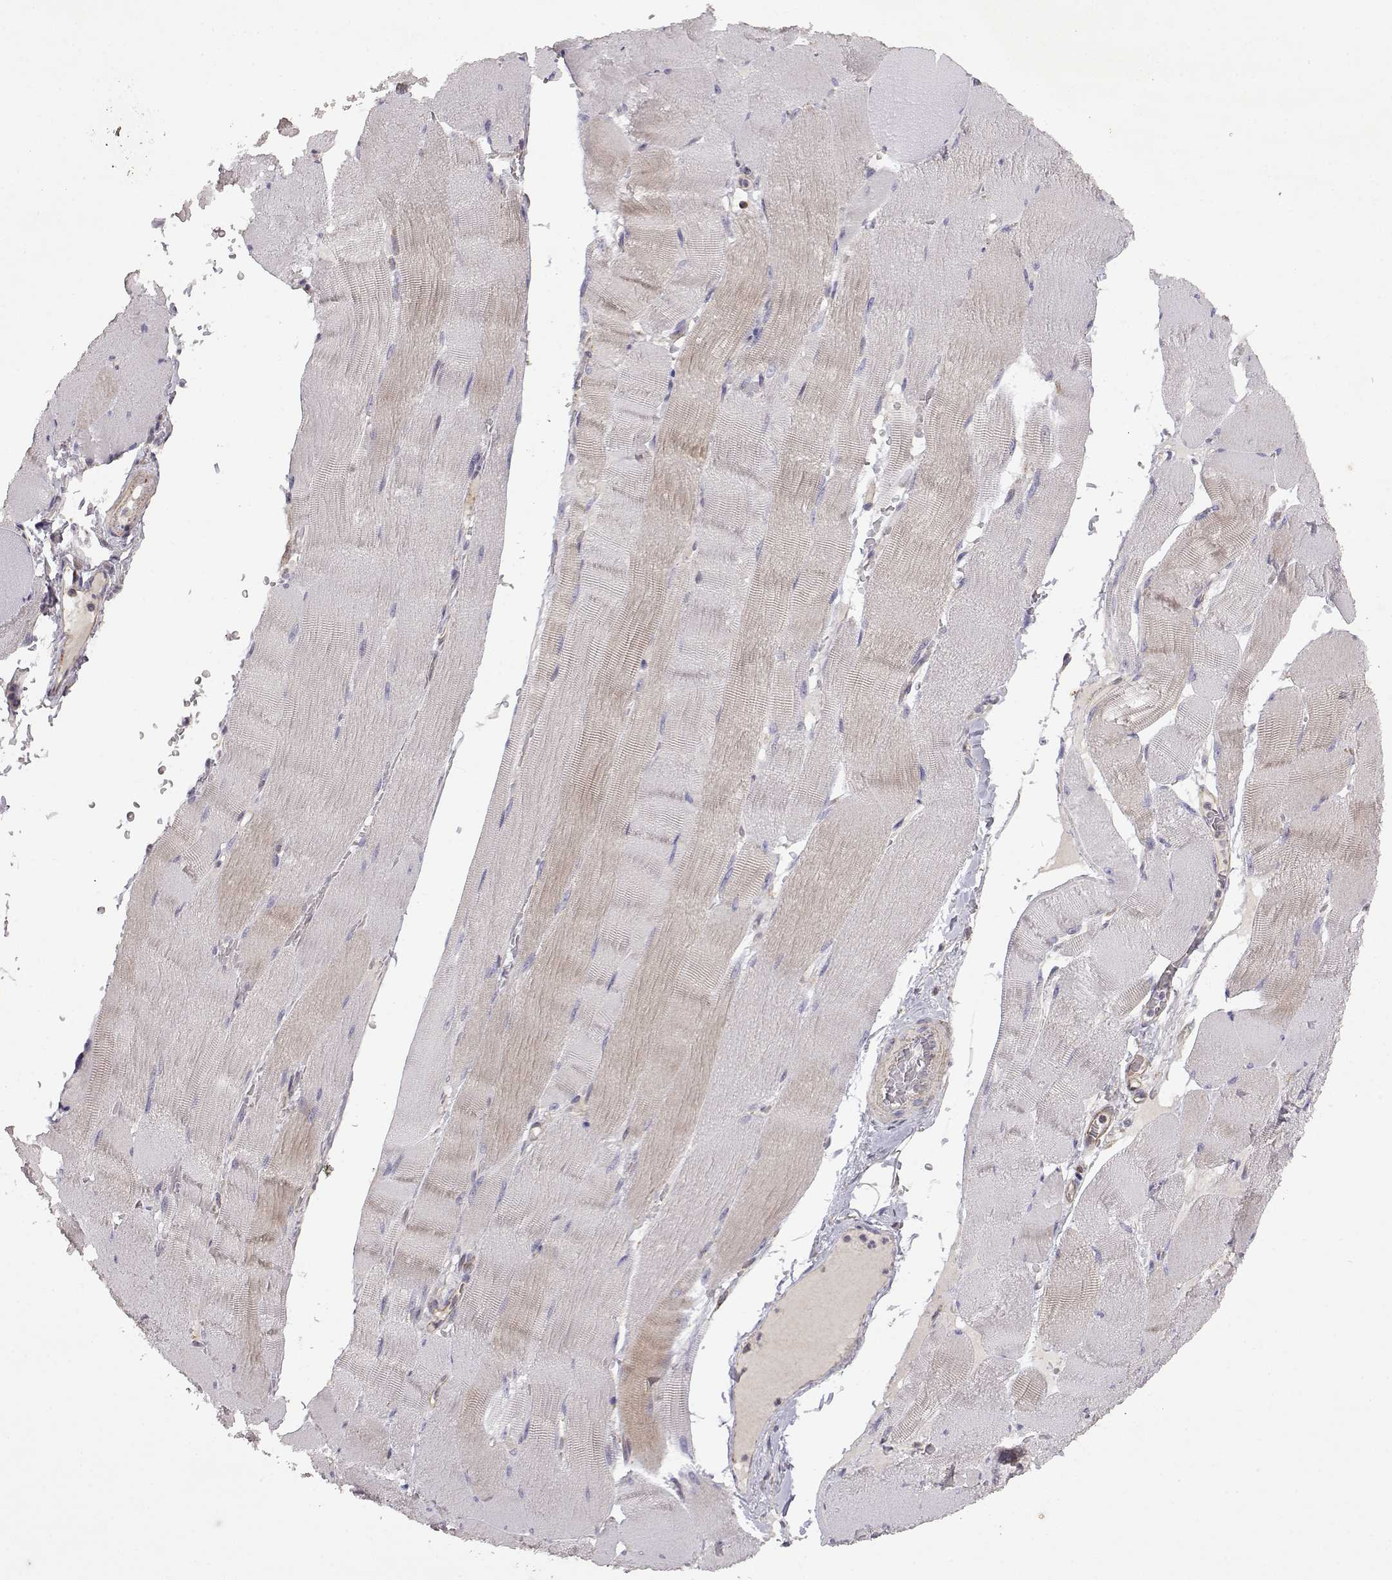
{"staining": {"intensity": "negative", "quantity": "none", "location": "none"}, "tissue": "skeletal muscle", "cell_type": "Myocytes", "image_type": "normal", "snomed": [{"axis": "morphology", "description": "Normal tissue, NOS"}, {"axis": "topography", "description": "Skeletal muscle"}], "caption": "The photomicrograph displays no staining of myocytes in benign skeletal muscle.", "gene": "DDC", "patient": {"sex": "male", "age": 56}}